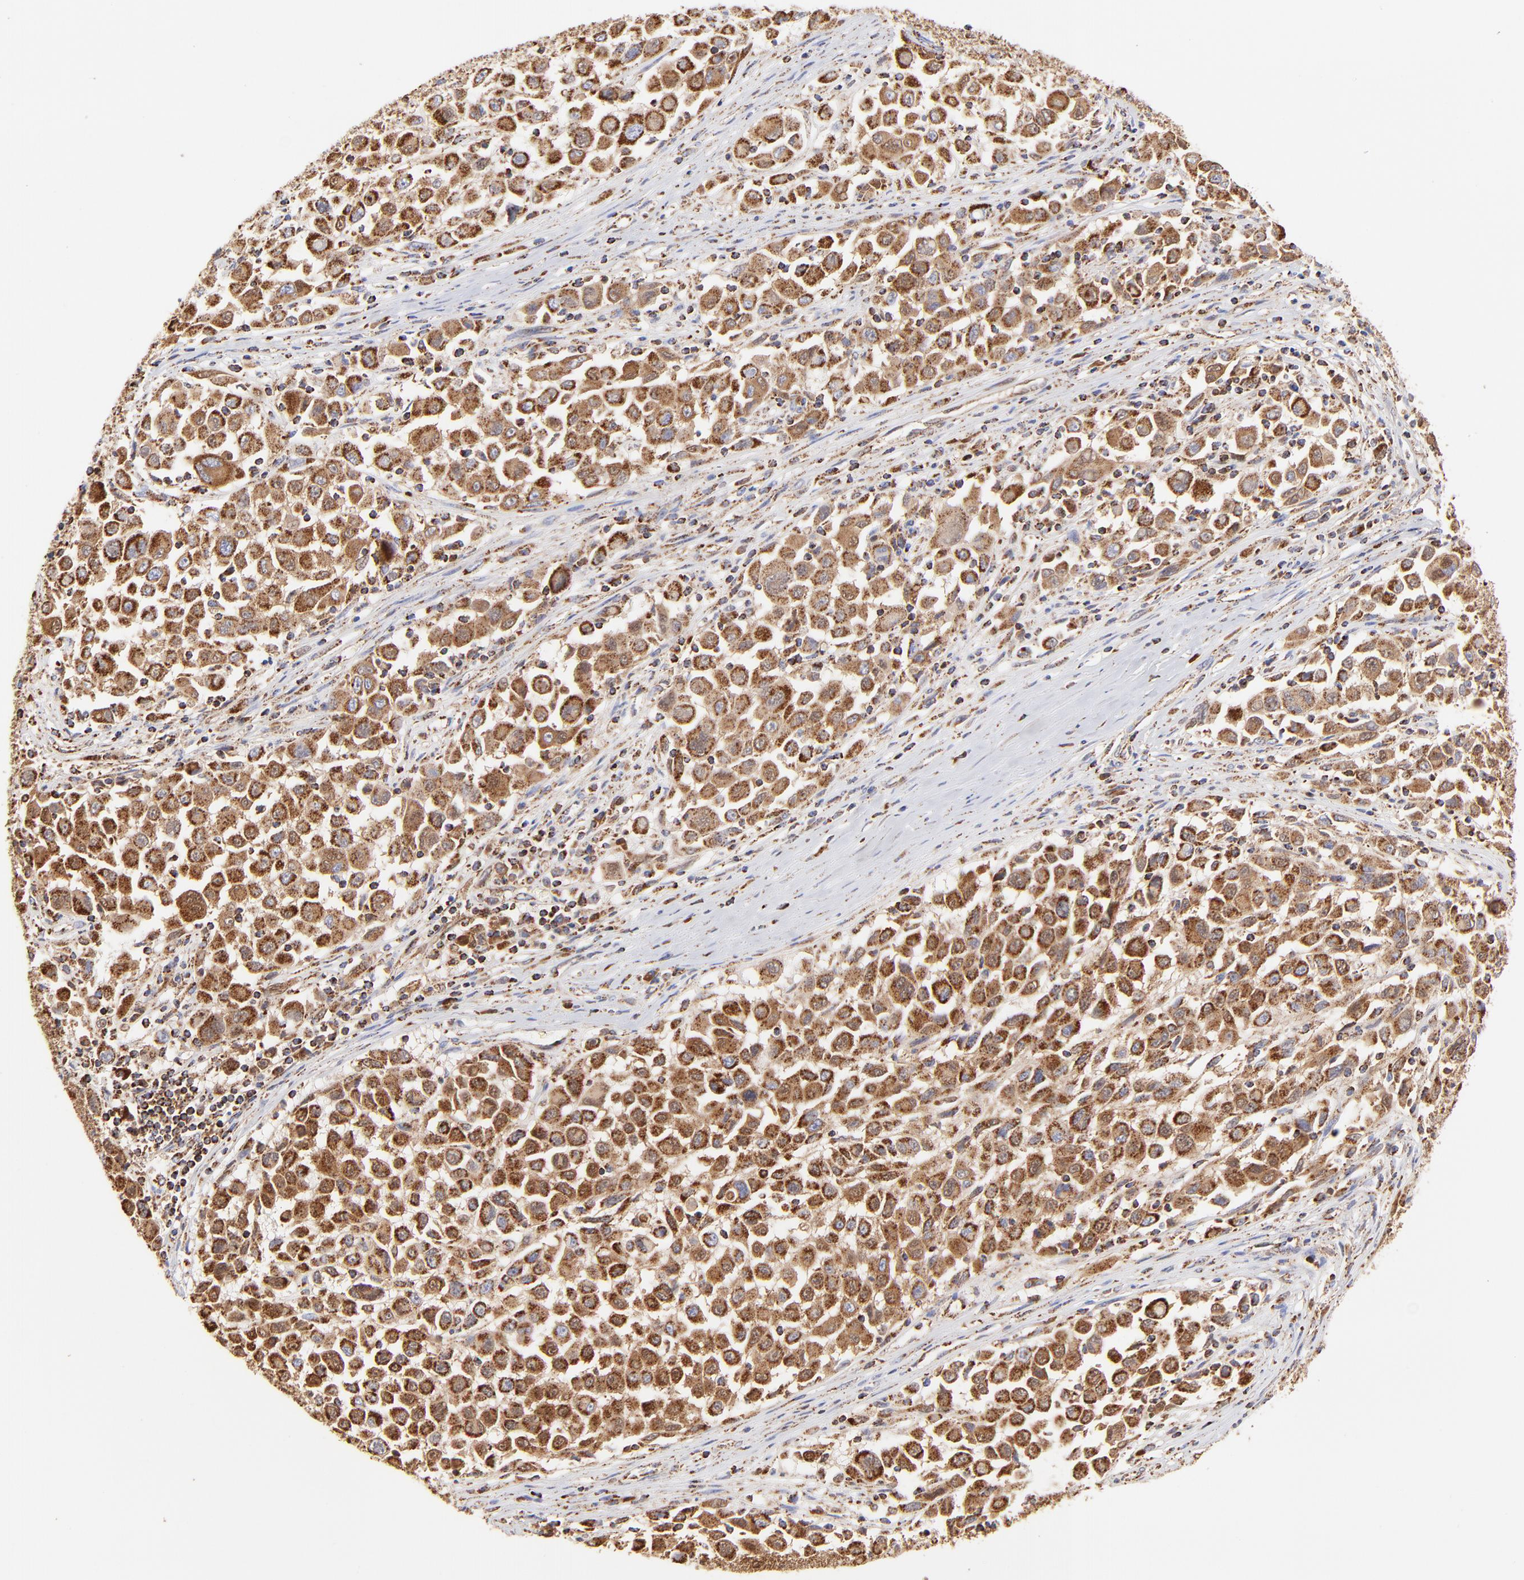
{"staining": {"intensity": "moderate", "quantity": ">75%", "location": "cytoplasmic/membranous"}, "tissue": "melanoma", "cell_type": "Tumor cells", "image_type": "cancer", "snomed": [{"axis": "morphology", "description": "Malignant melanoma, Metastatic site"}, {"axis": "topography", "description": "Lymph node"}], "caption": "A medium amount of moderate cytoplasmic/membranous staining is appreciated in about >75% of tumor cells in melanoma tissue. The protein is shown in brown color, while the nuclei are stained blue.", "gene": "ECH1", "patient": {"sex": "male", "age": 61}}